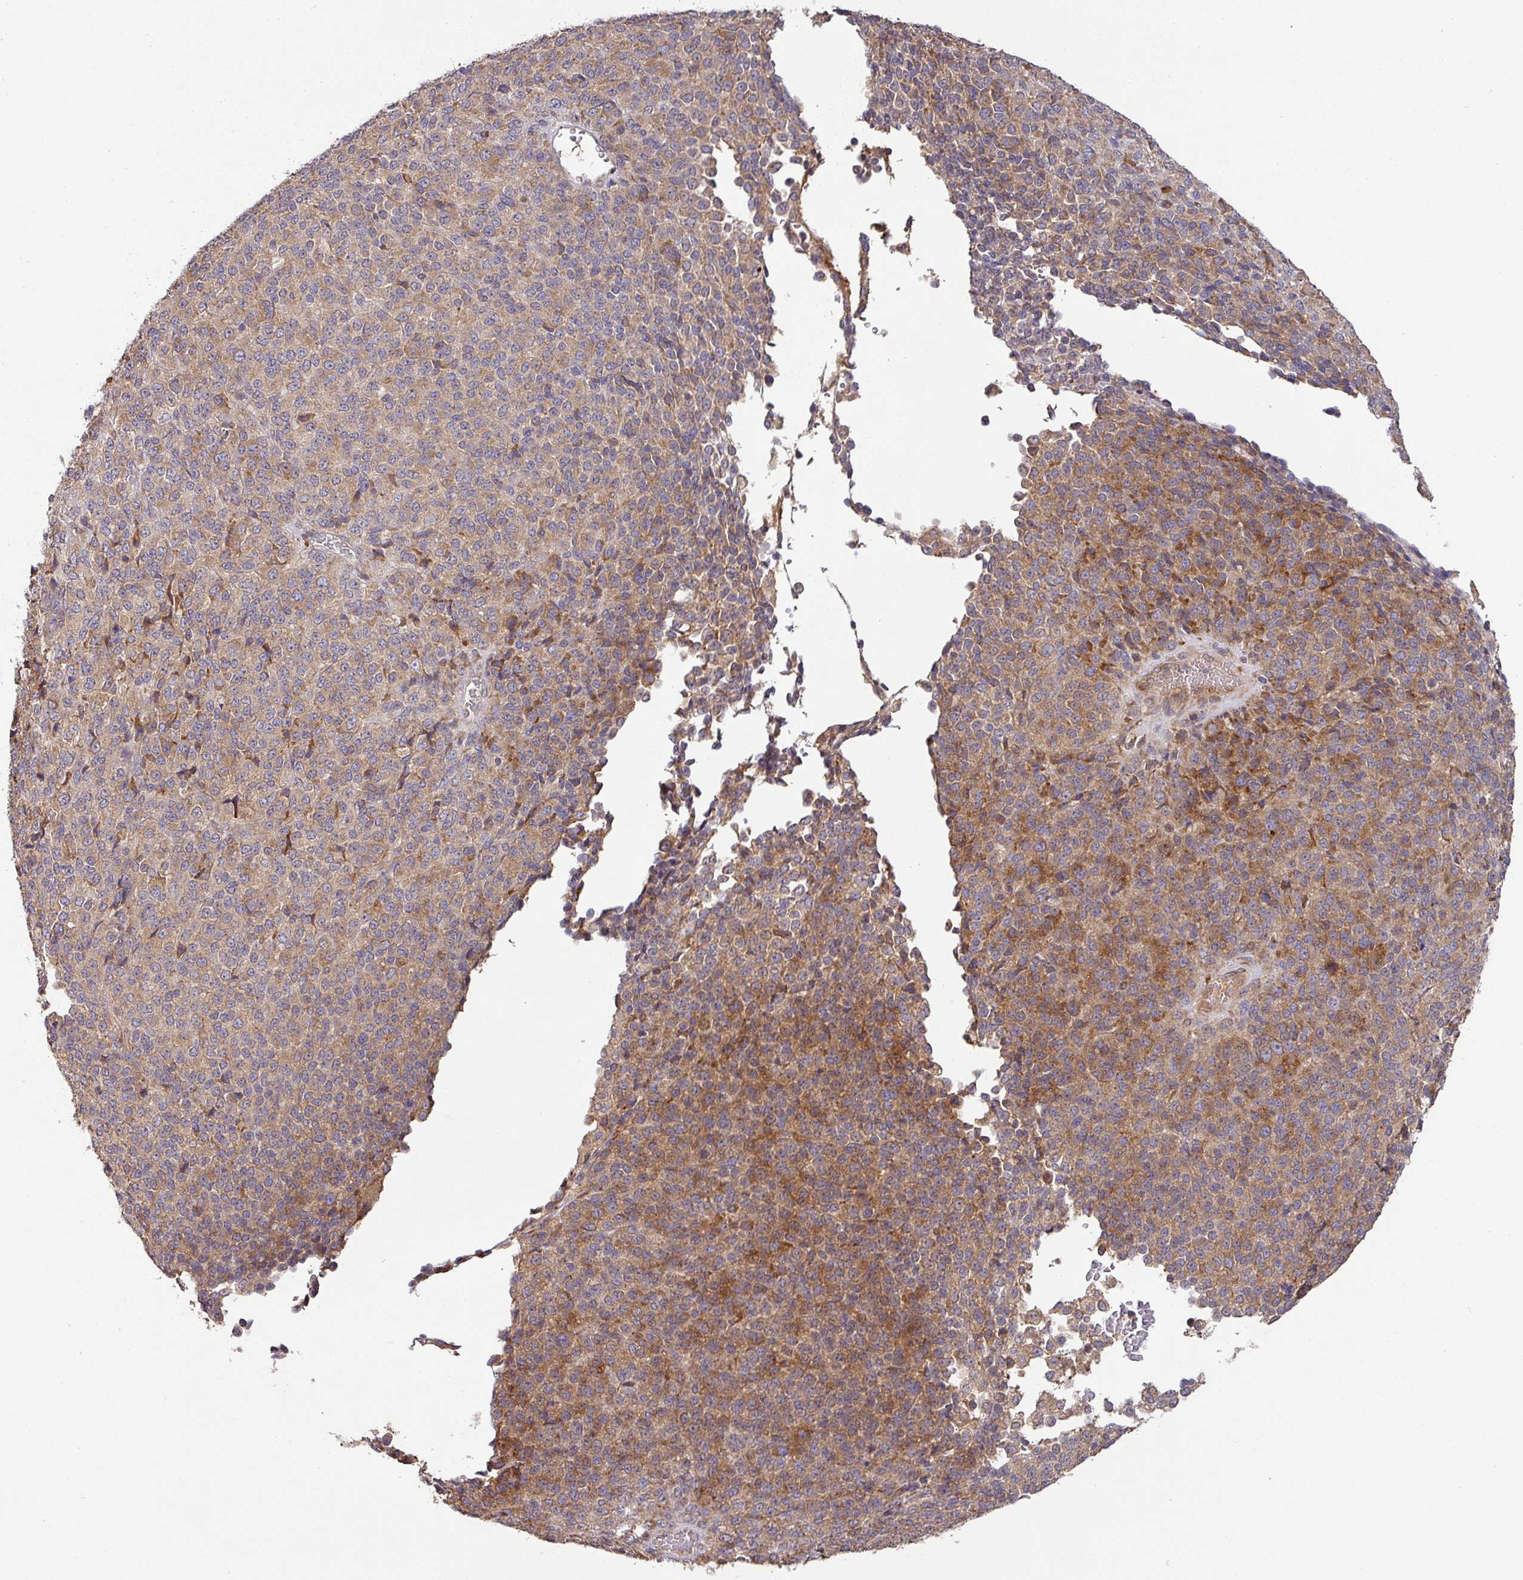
{"staining": {"intensity": "moderate", "quantity": ">75%", "location": "cytoplasmic/membranous"}, "tissue": "melanoma", "cell_type": "Tumor cells", "image_type": "cancer", "snomed": [{"axis": "morphology", "description": "Malignant melanoma, Metastatic site"}, {"axis": "topography", "description": "Brain"}], "caption": "Brown immunohistochemical staining in melanoma displays moderate cytoplasmic/membranous positivity in approximately >75% of tumor cells.", "gene": "GALP", "patient": {"sex": "female", "age": 56}}